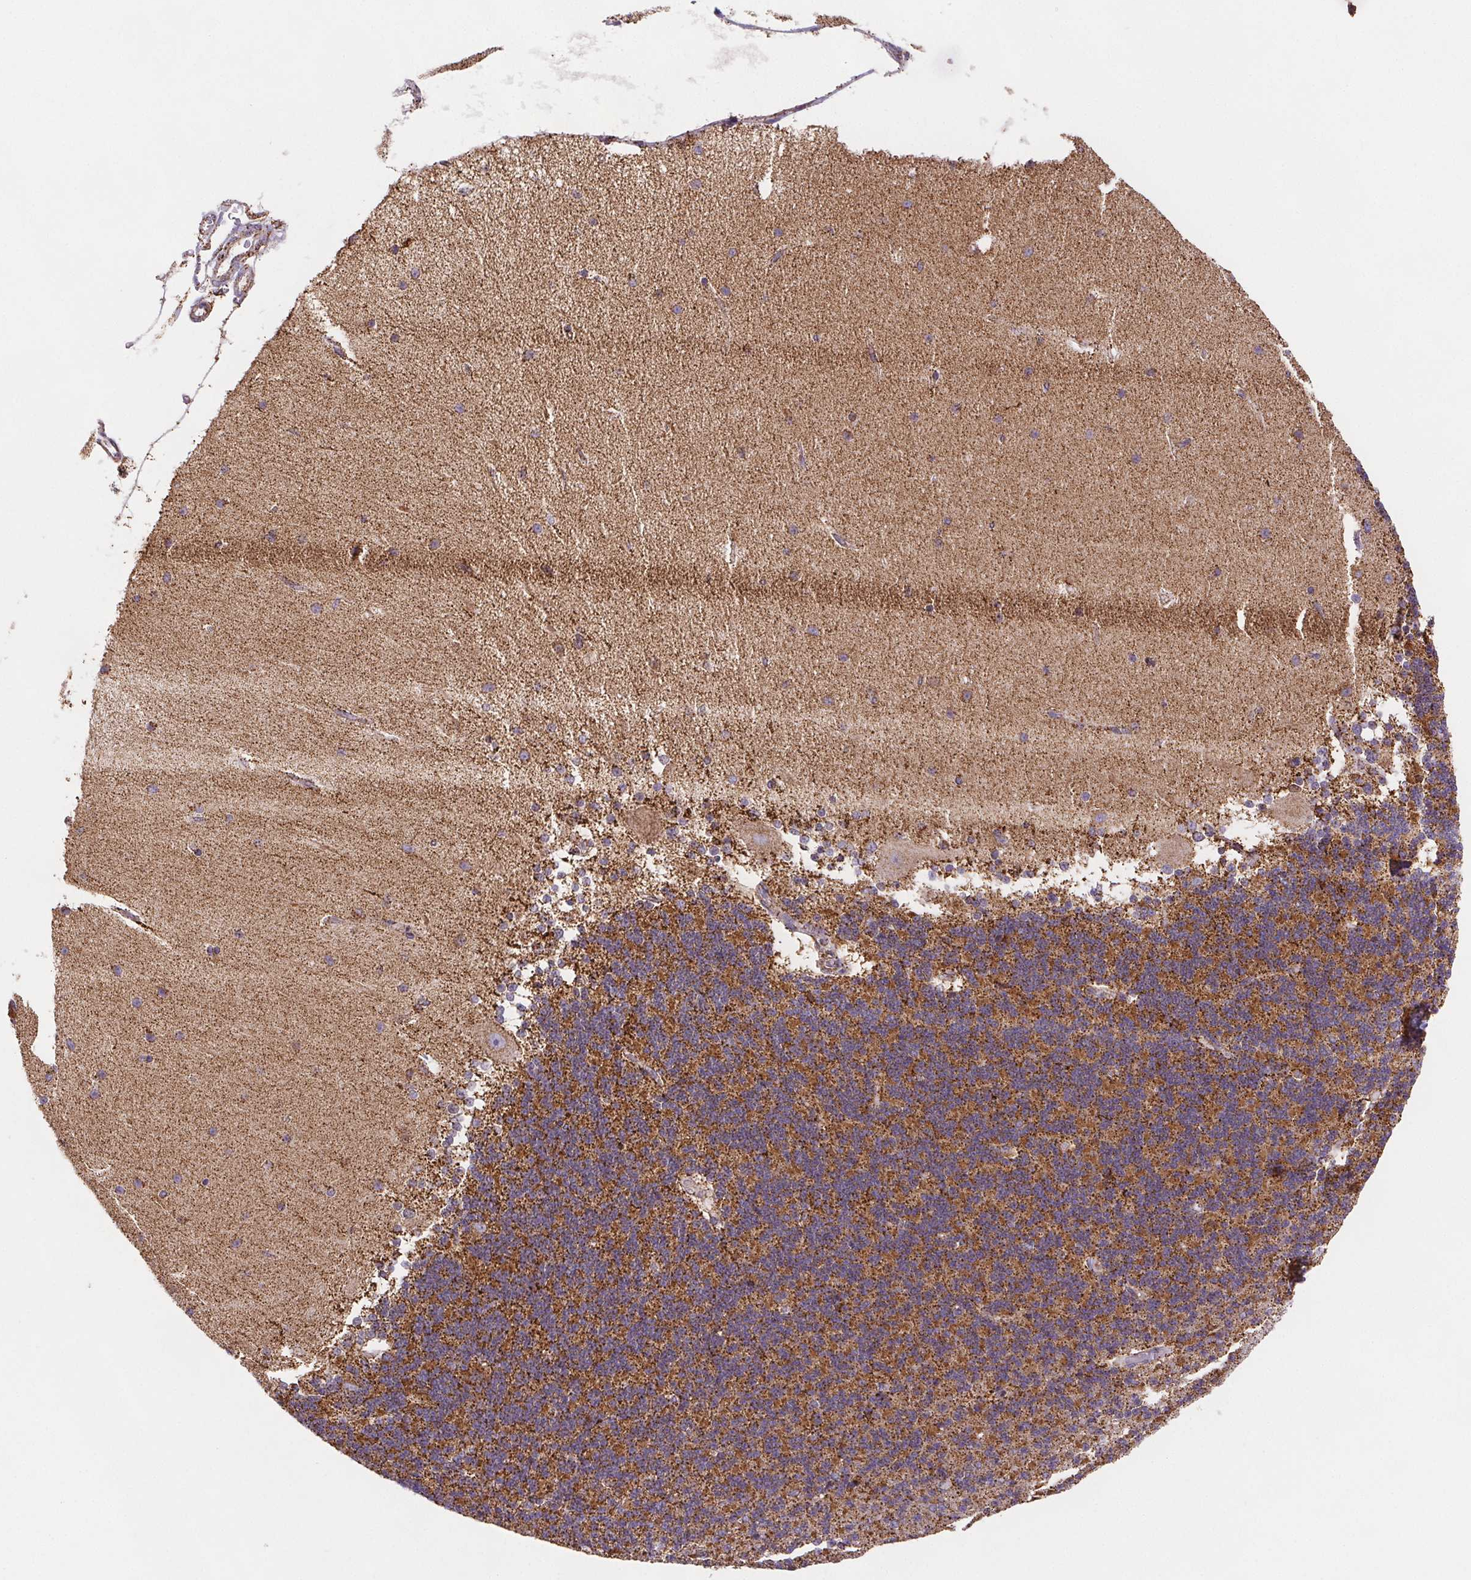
{"staining": {"intensity": "moderate", "quantity": ">75%", "location": "cytoplasmic/membranous"}, "tissue": "cerebellum", "cell_type": "Cells in granular layer", "image_type": "normal", "snomed": [{"axis": "morphology", "description": "Normal tissue, NOS"}, {"axis": "topography", "description": "Cerebellum"}], "caption": "The photomicrograph displays a brown stain indicating the presence of a protein in the cytoplasmic/membranous of cells in granular layer in cerebellum.", "gene": "NIPSNAP2", "patient": {"sex": "female", "age": 54}}